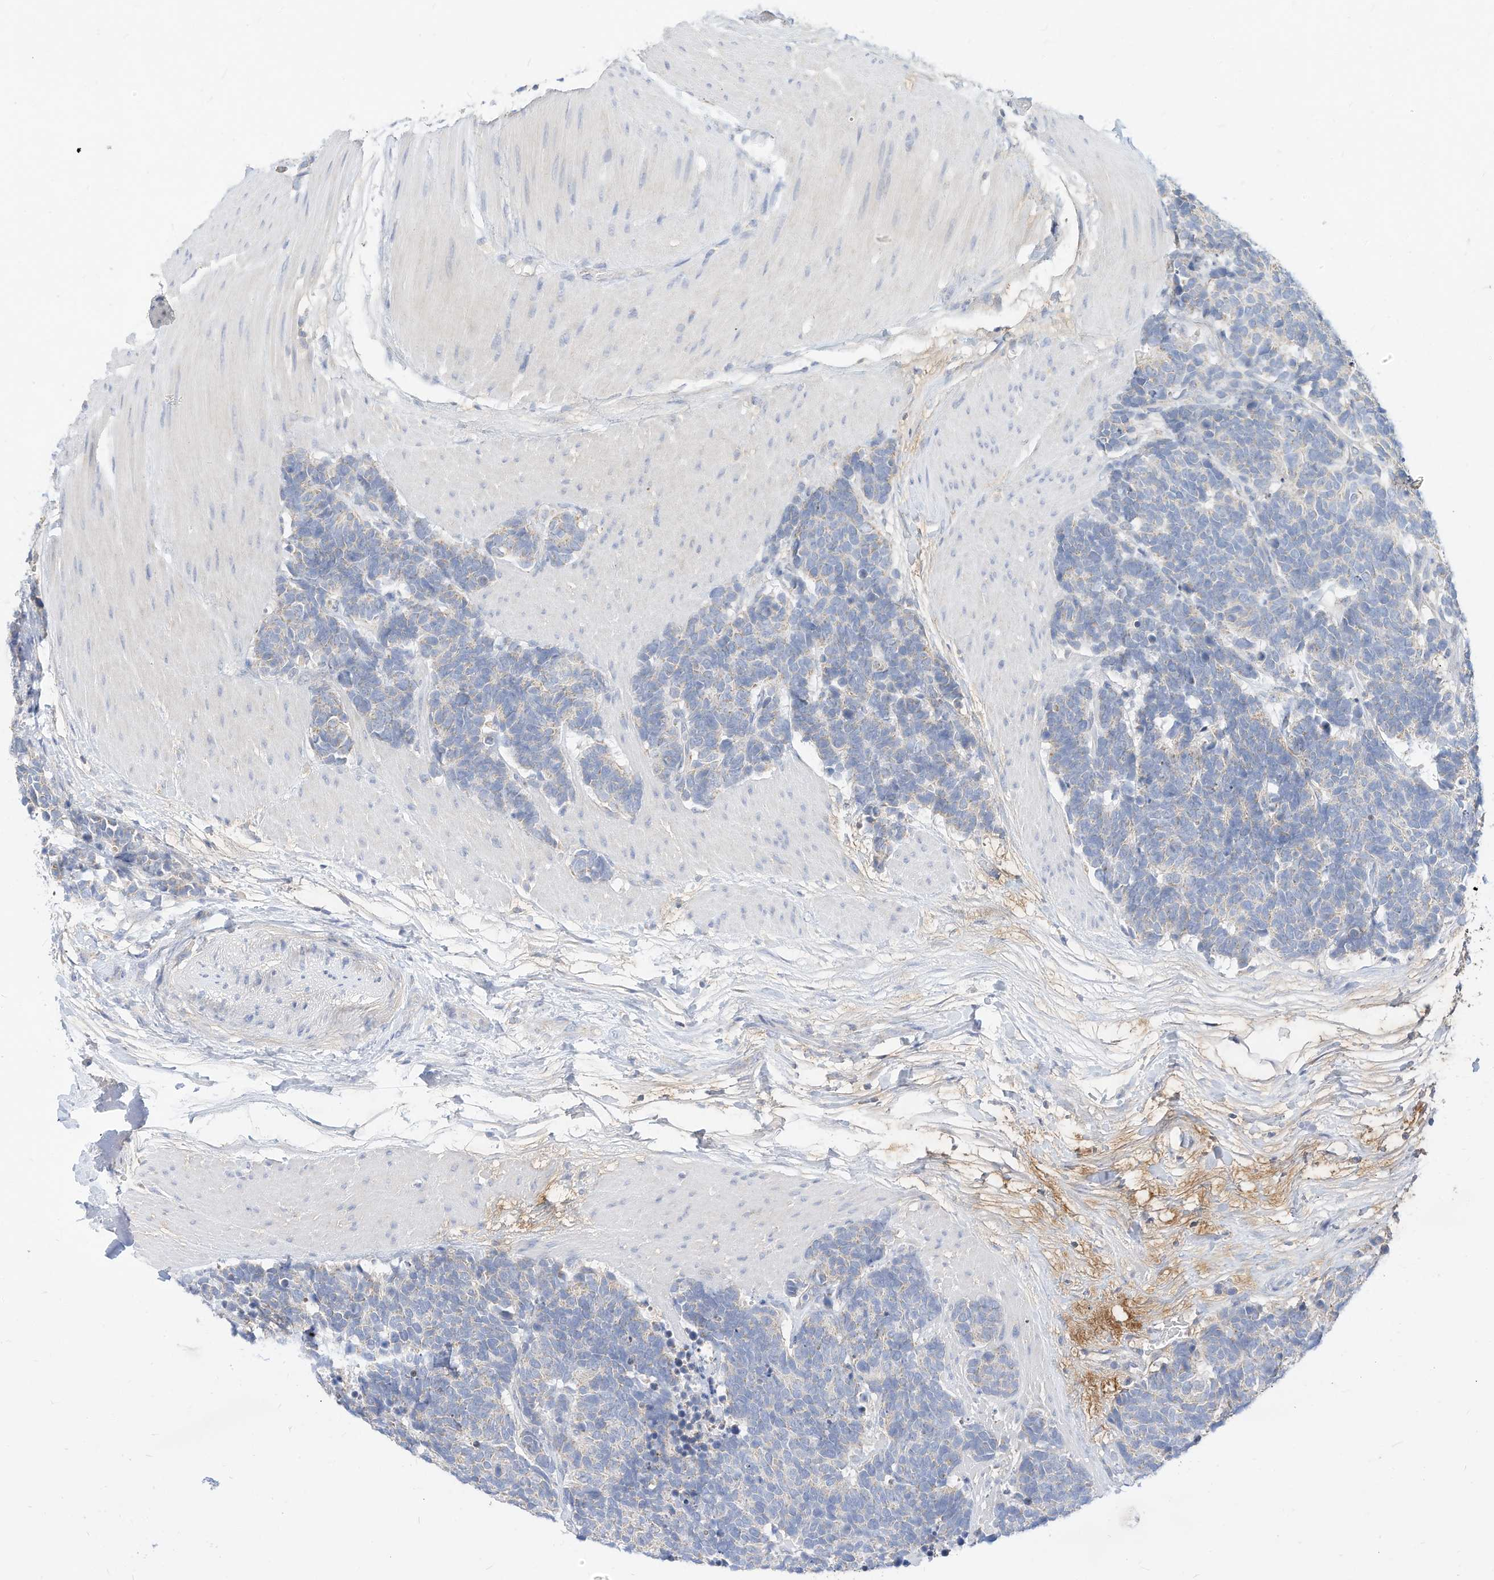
{"staining": {"intensity": "negative", "quantity": "none", "location": "none"}, "tissue": "carcinoid", "cell_type": "Tumor cells", "image_type": "cancer", "snomed": [{"axis": "morphology", "description": "Carcinoma, NOS"}, {"axis": "morphology", "description": "Carcinoid, malignant, NOS"}, {"axis": "topography", "description": "Urinary bladder"}], "caption": "This micrograph is of carcinoid stained with immunohistochemistry to label a protein in brown with the nuclei are counter-stained blue. There is no positivity in tumor cells.", "gene": "RHOH", "patient": {"sex": "male", "age": 57}}